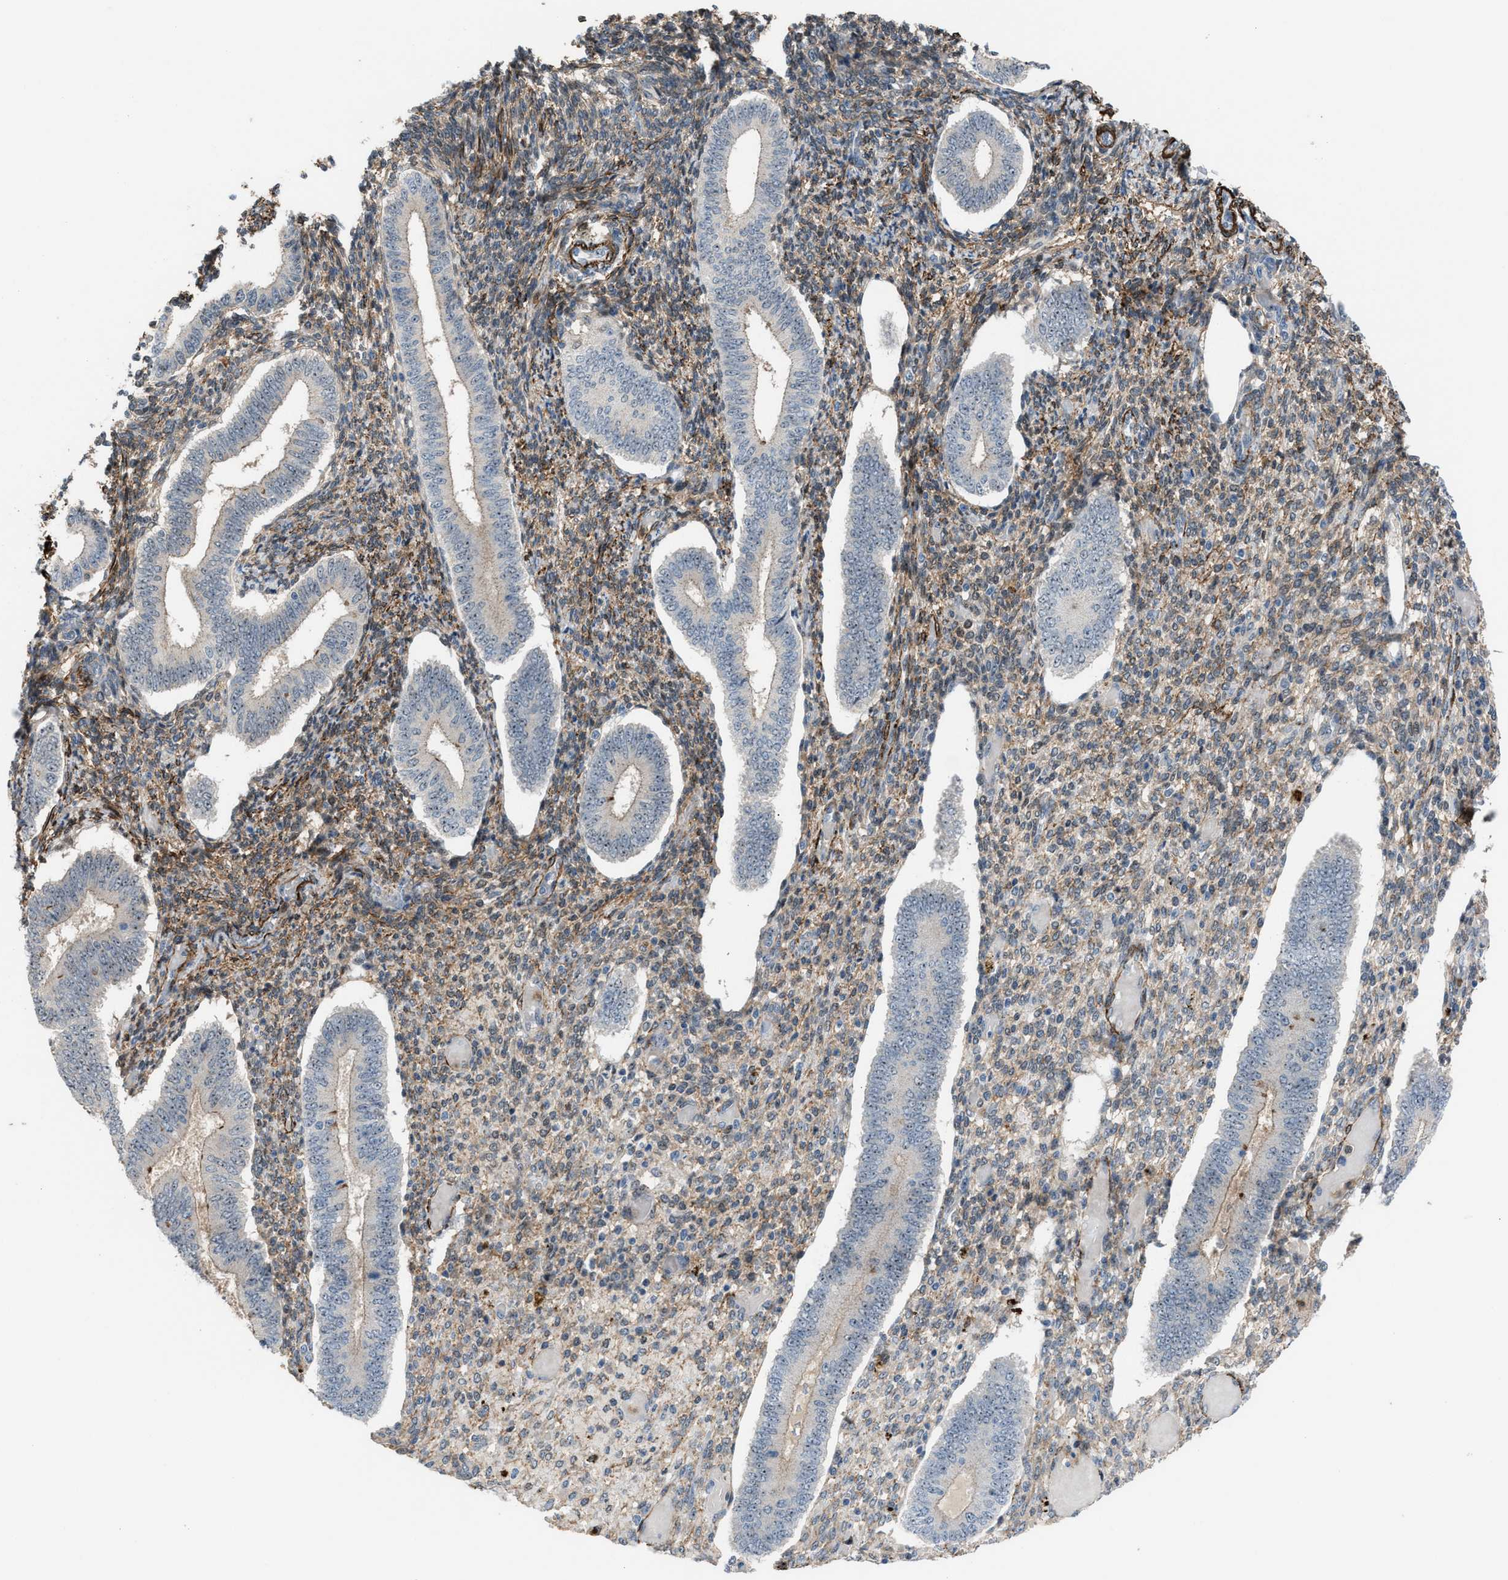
{"staining": {"intensity": "moderate", "quantity": ">75%", "location": "cytoplasmic/membranous"}, "tissue": "endometrium", "cell_type": "Cells in endometrial stroma", "image_type": "normal", "snomed": [{"axis": "morphology", "description": "Normal tissue, NOS"}, {"axis": "topography", "description": "Endometrium"}], "caption": "Immunohistochemical staining of unremarkable endometrium displays moderate cytoplasmic/membranous protein positivity in approximately >75% of cells in endometrial stroma.", "gene": "NQO2", "patient": {"sex": "female", "age": 42}}